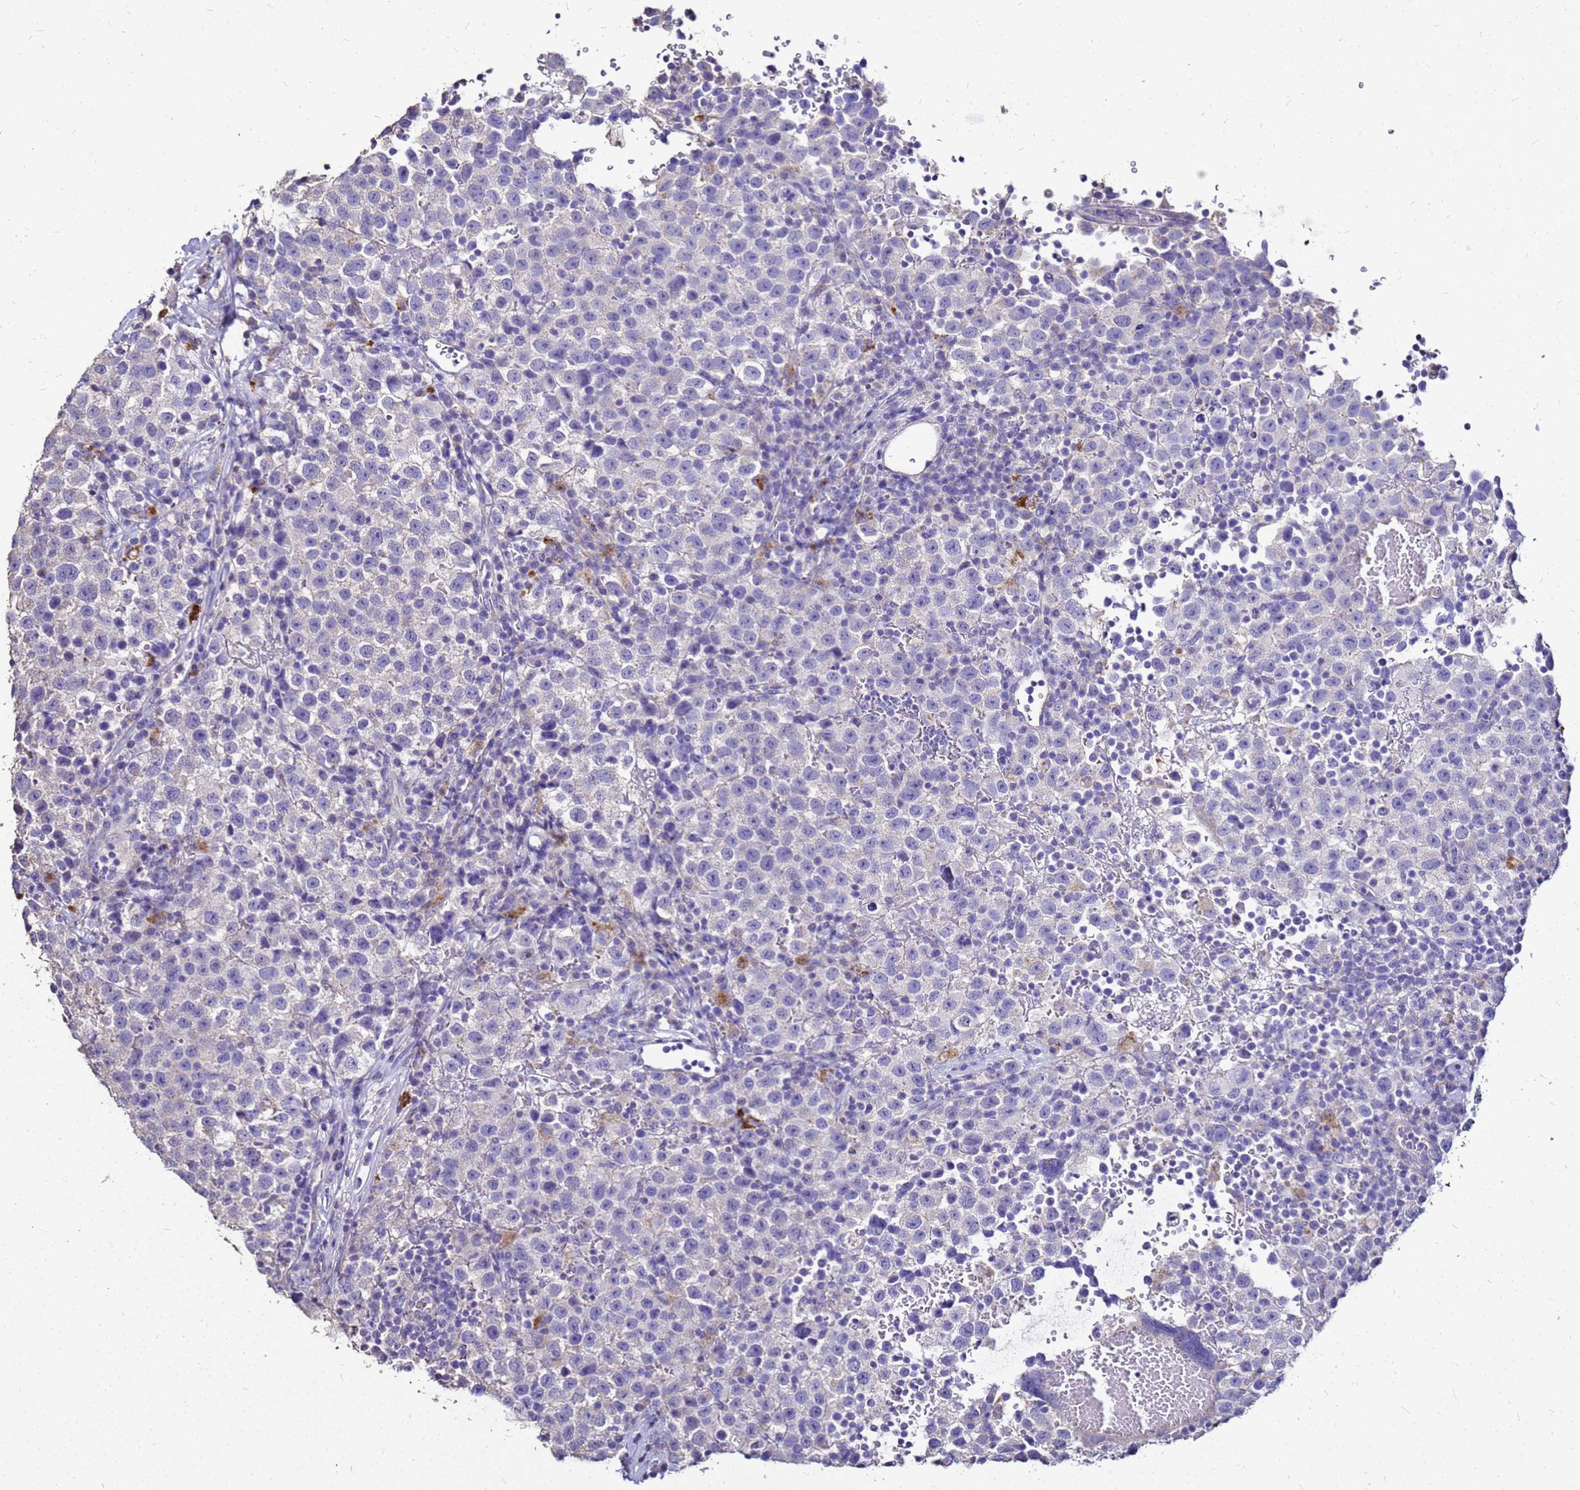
{"staining": {"intensity": "negative", "quantity": "none", "location": "none"}, "tissue": "testis cancer", "cell_type": "Tumor cells", "image_type": "cancer", "snomed": [{"axis": "morphology", "description": "Seminoma, NOS"}, {"axis": "topography", "description": "Testis"}], "caption": "Testis cancer (seminoma) stained for a protein using IHC displays no staining tumor cells.", "gene": "S100A2", "patient": {"sex": "male", "age": 22}}